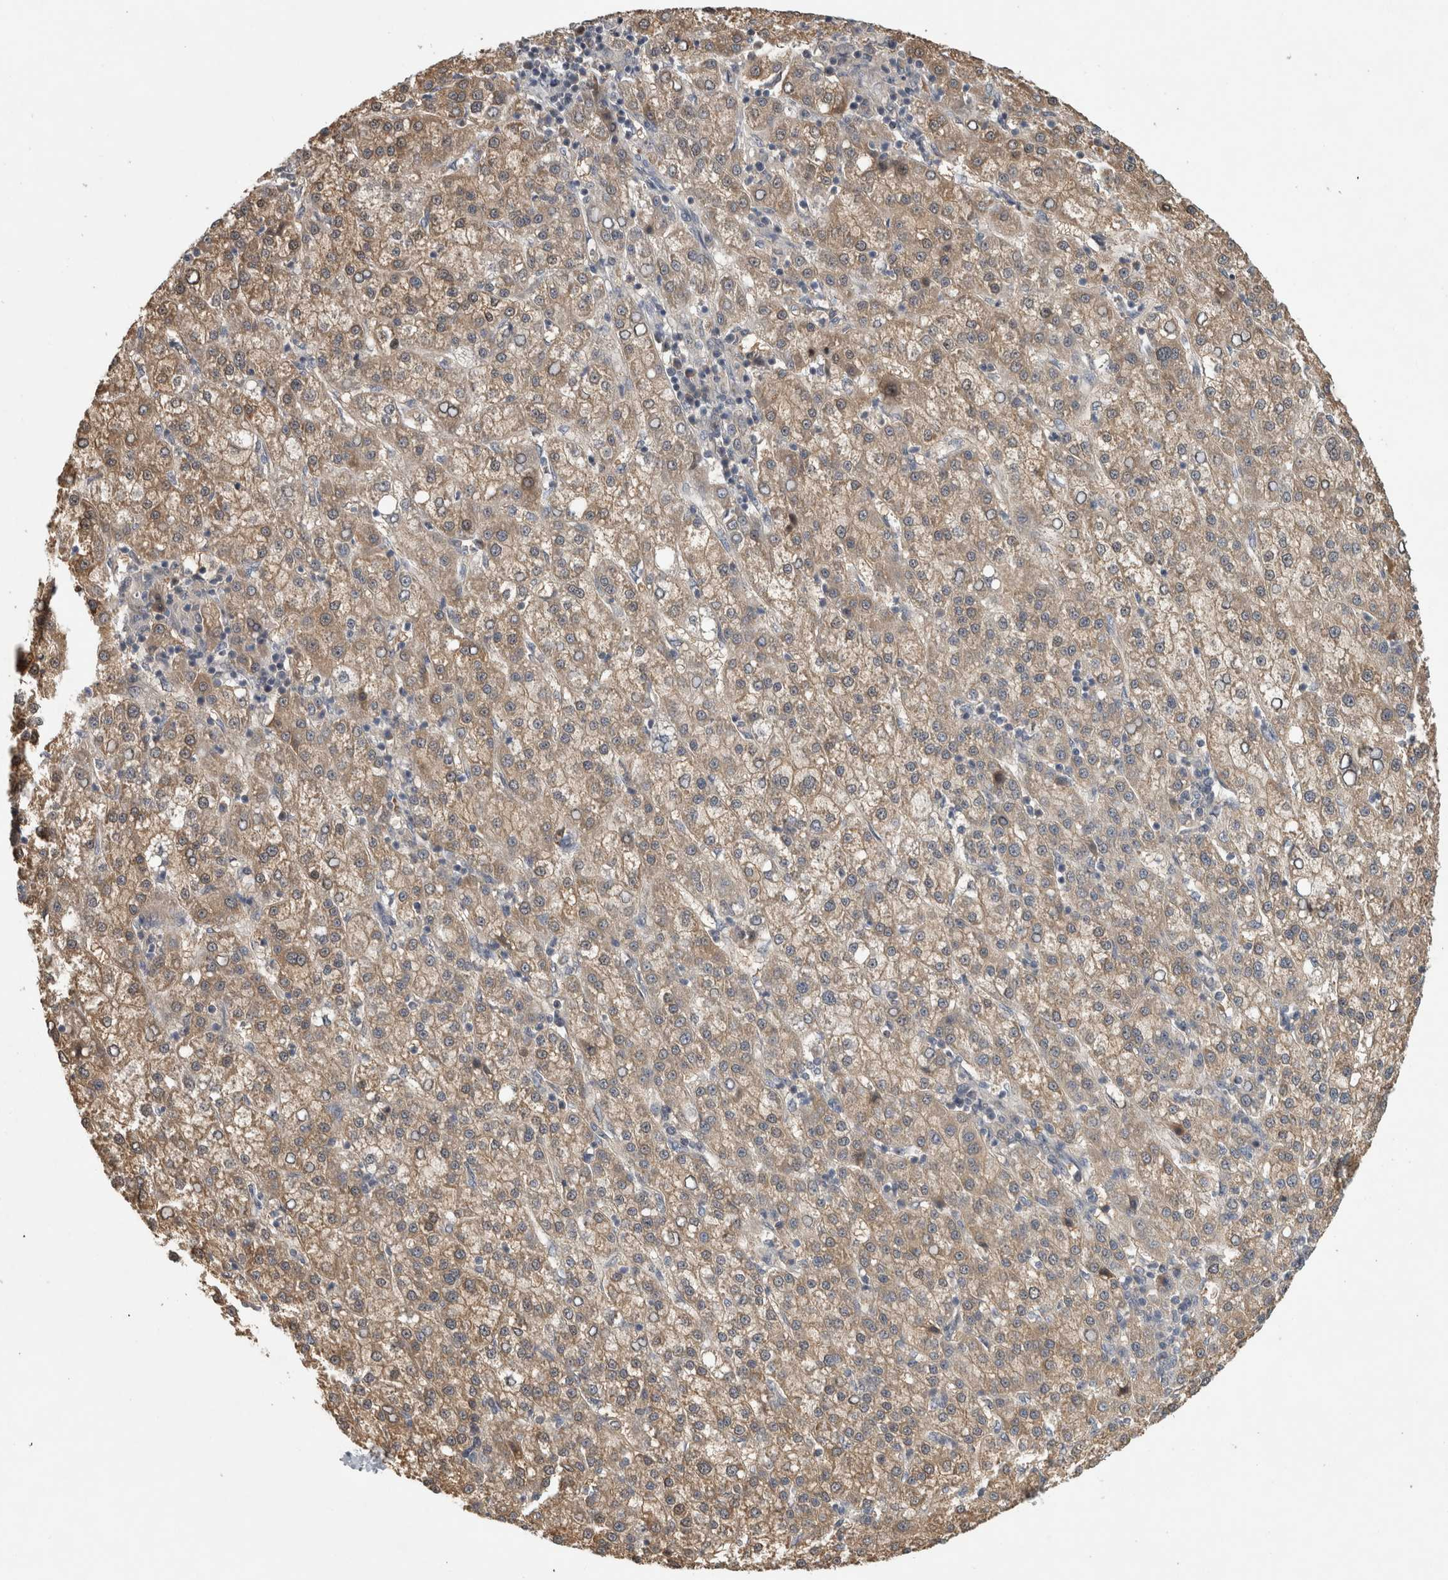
{"staining": {"intensity": "weak", "quantity": ">75%", "location": "cytoplasmic/membranous"}, "tissue": "liver cancer", "cell_type": "Tumor cells", "image_type": "cancer", "snomed": [{"axis": "morphology", "description": "Carcinoma, Hepatocellular, NOS"}, {"axis": "topography", "description": "Liver"}], "caption": "Hepatocellular carcinoma (liver) stained with DAB IHC shows low levels of weak cytoplasmic/membranous positivity in approximately >75% of tumor cells.", "gene": "TRMT61B", "patient": {"sex": "female", "age": 58}}